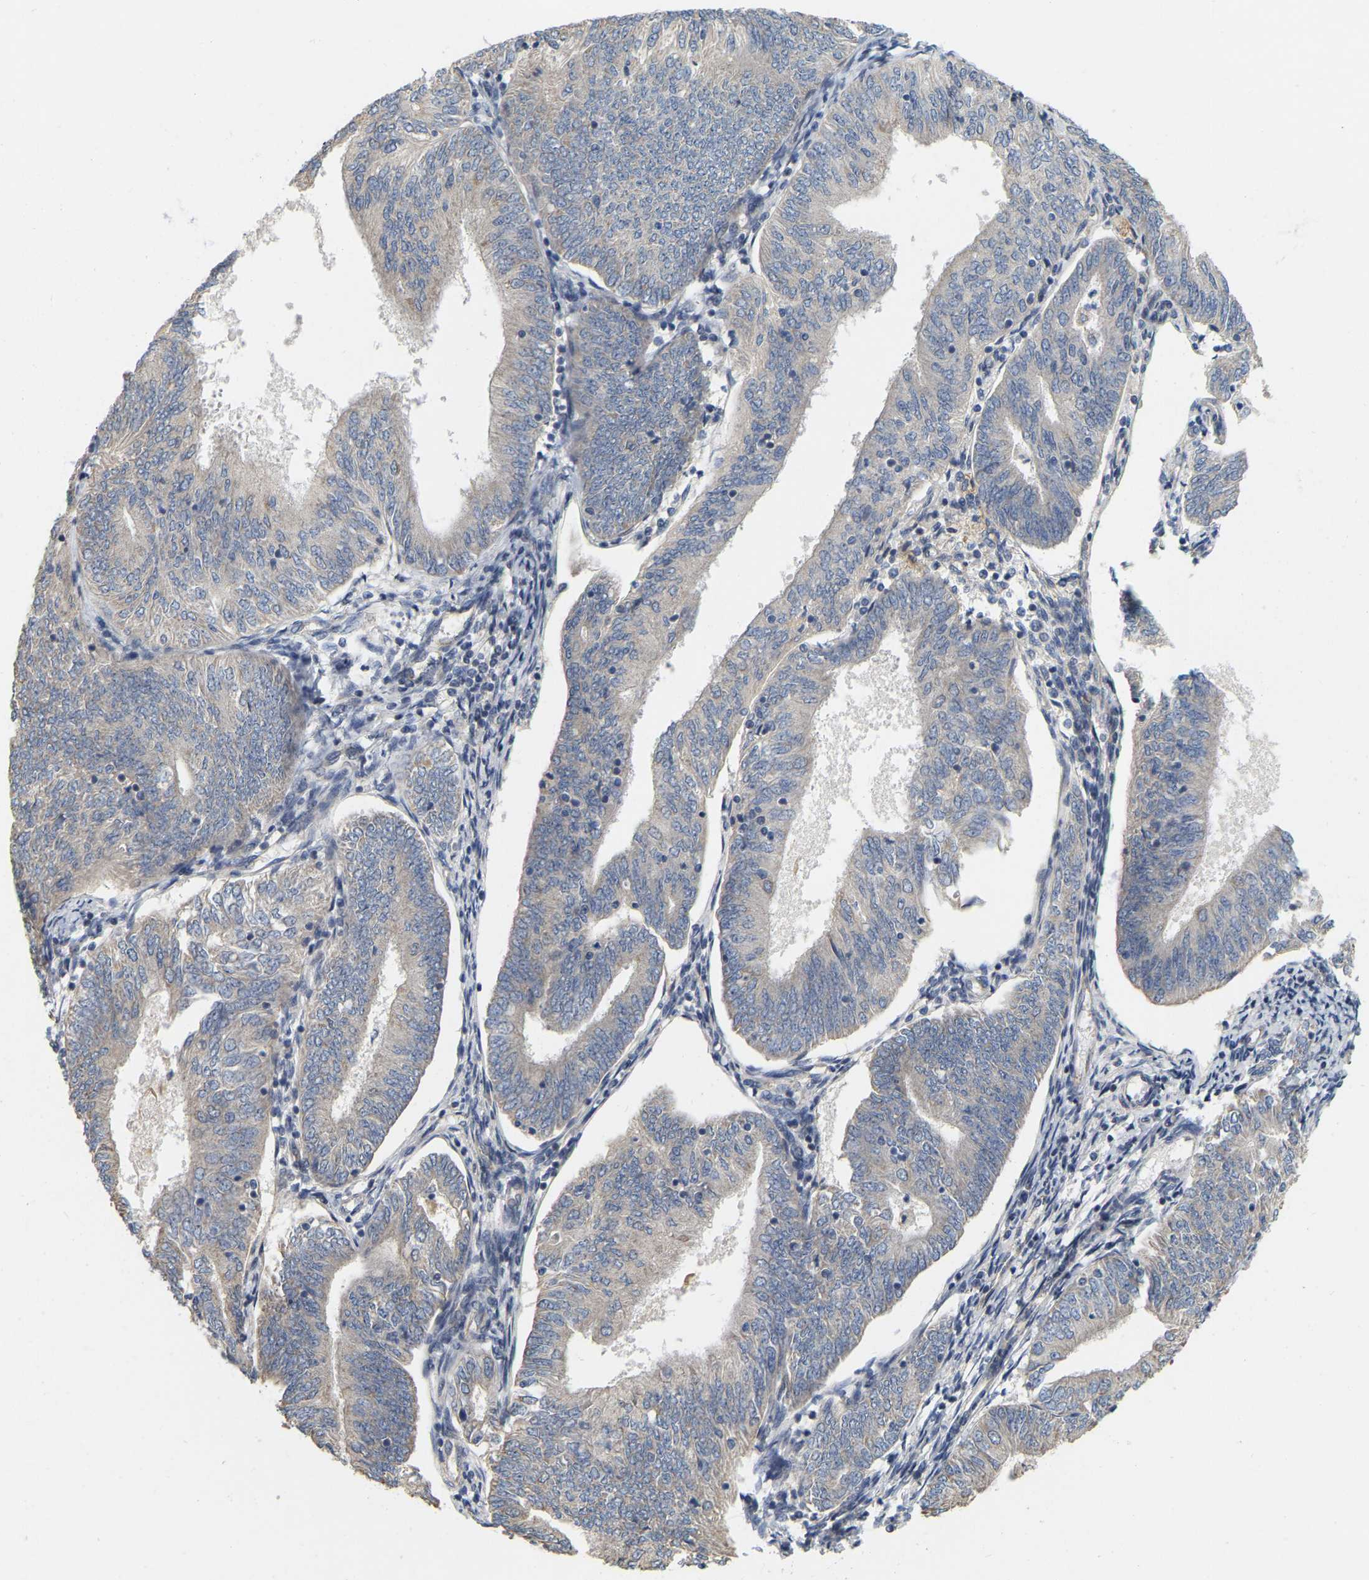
{"staining": {"intensity": "weak", "quantity": "<25%", "location": "cytoplasmic/membranous"}, "tissue": "endometrial cancer", "cell_type": "Tumor cells", "image_type": "cancer", "snomed": [{"axis": "morphology", "description": "Adenocarcinoma, NOS"}, {"axis": "topography", "description": "Endometrium"}], "caption": "Immunohistochemistry (IHC) of adenocarcinoma (endometrial) displays no positivity in tumor cells. (Immunohistochemistry (IHC), brightfield microscopy, high magnification).", "gene": "SSH1", "patient": {"sex": "female", "age": 58}}